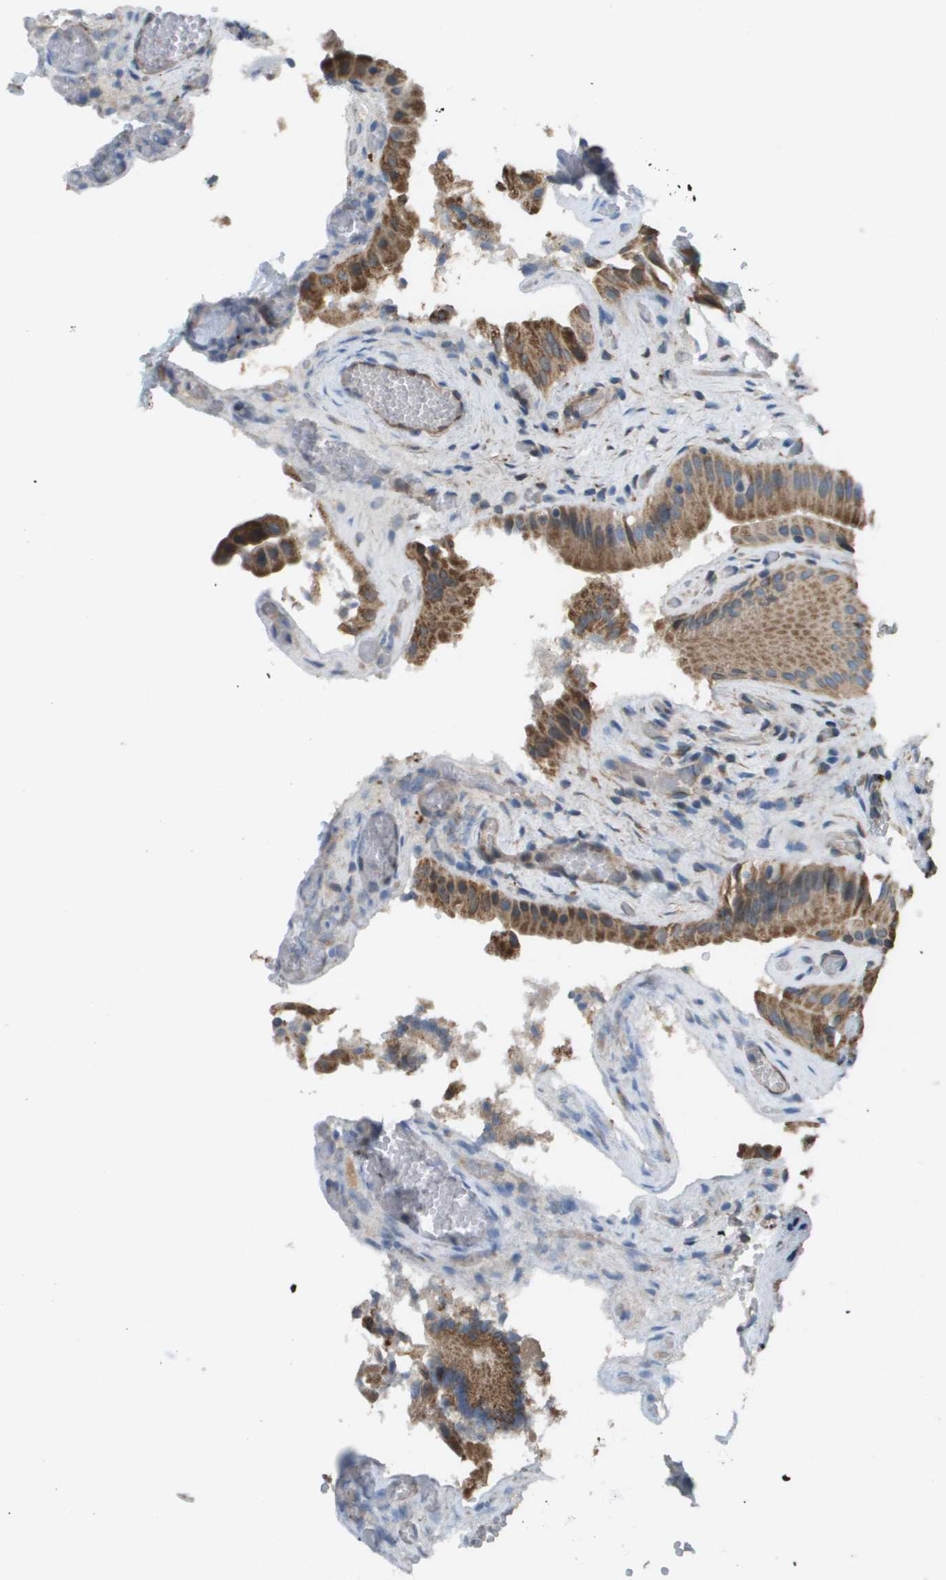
{"staining": {"intensity": "strong", "quantity": ">75%", "location": "cytoplasmic/membranous"}, "tissue": "gallbladder", "cell_type": "Glandular cells", "image_type": "normal", "snomed": [{"axis": "morphology", "description": "Normal tissue, NOS"}, {"axis": "topography", "description": "Gallbladder"}], "caption": "Brown immunohistochemical staining in unremarkable gallbladder demonstrates strong cytoplasmic/membranous positivity in approximately >75% of glandular cells. The staining is performed using DAB (3,3'-diaminobenzidine) brown chromogen to label protein expression. The nuclei are counter-stained blue using hematoxylin.", "gene": "NRK", "patient": {"sex": "male", "age": 49}}